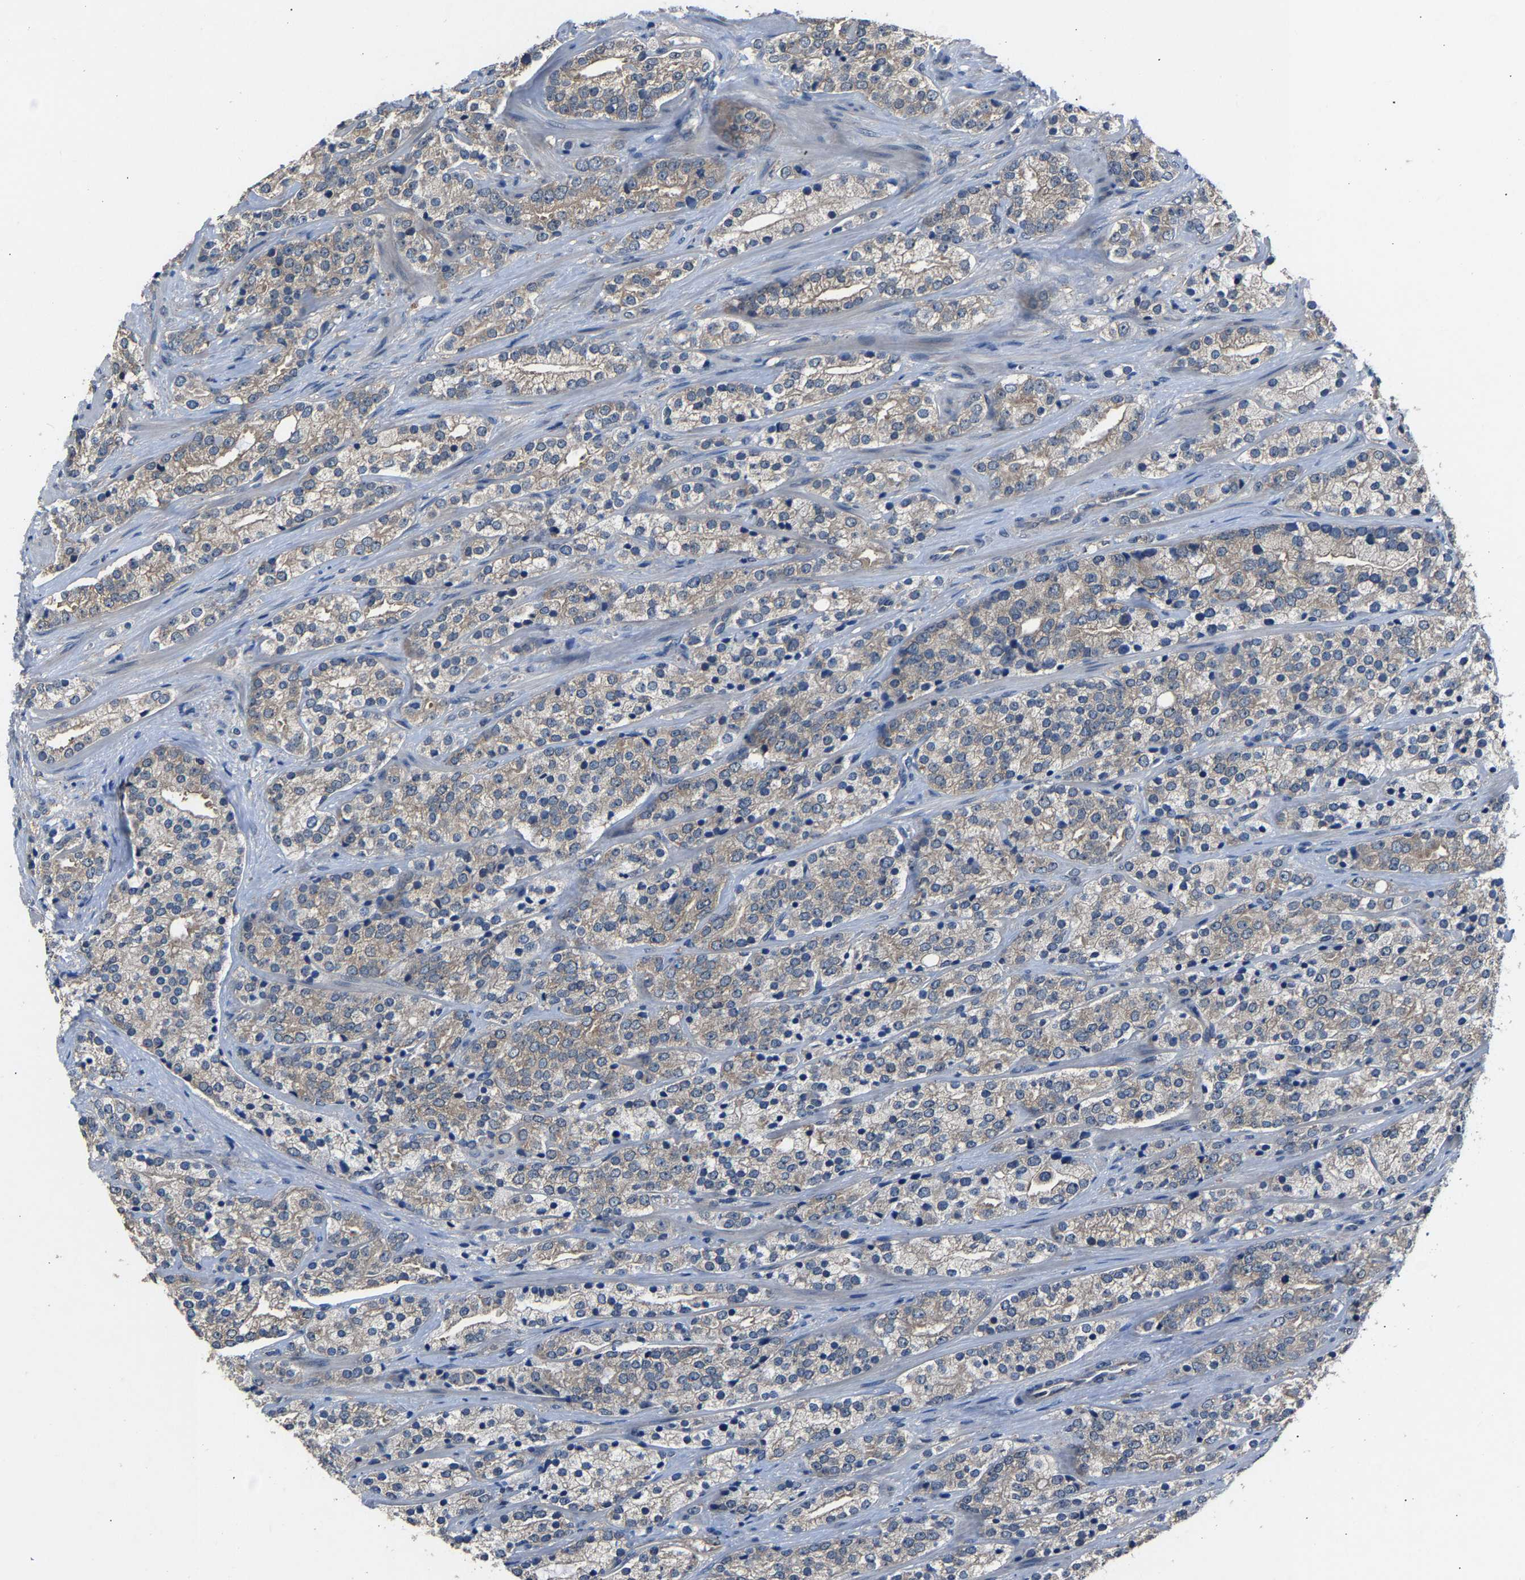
{"staining": {"intensity": "weak", "quantity": "25%-75%", "location": "cytoplasmic/membranous"}, "tissue": "prostate cancer", "cell_type": "Tumor cells", "image_type": "cancer", "snomed": [{"axis": "morphology", "description": "Adenocarcinoma, High grade"}, {"axis": "topography", "description": "Prostate"}], "caption": "Immunohistochemistry (IHC) histopathology image of prostate cancer (adenocarcinoma (high-grade)) stained for a protein (brown), which exhibits low levels of weak cytoplasmic/membranous positivity in approximately 25%-75% of tumor cells.", "gene": "ABCC9", "patient": {"sex": "male", "age": 71}}